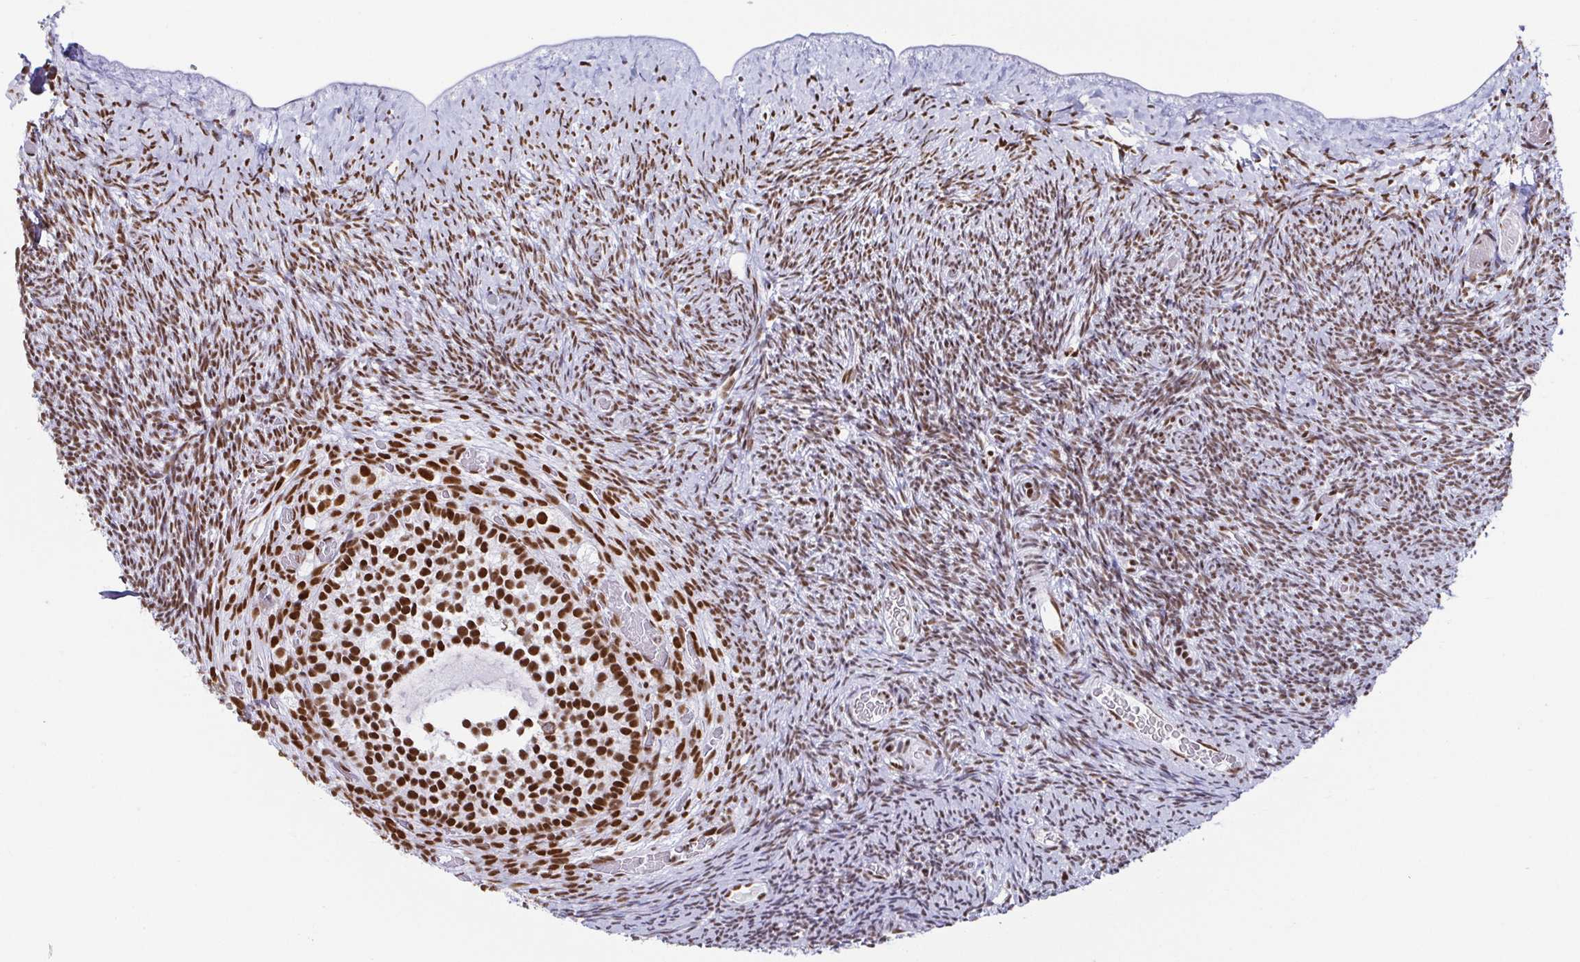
{"staining": {"intensity": "strong", "quantity": ">75%", "location": "nuclear"}, "tissue": "ovary", "cell_type": "Follicle cells", "image_type": "normal", "snomed": [{"axis": "morphology", "description": "Normal tissue, NOS"}, {"axis": "topography", "description": "Ovary"}], "caption": "Protein staining exhibits strong nuclear staining in about >75% of follicle cells in normal ovary.", "gene": "EWSR1", "patient": {"sex": "female", "age": 39}}